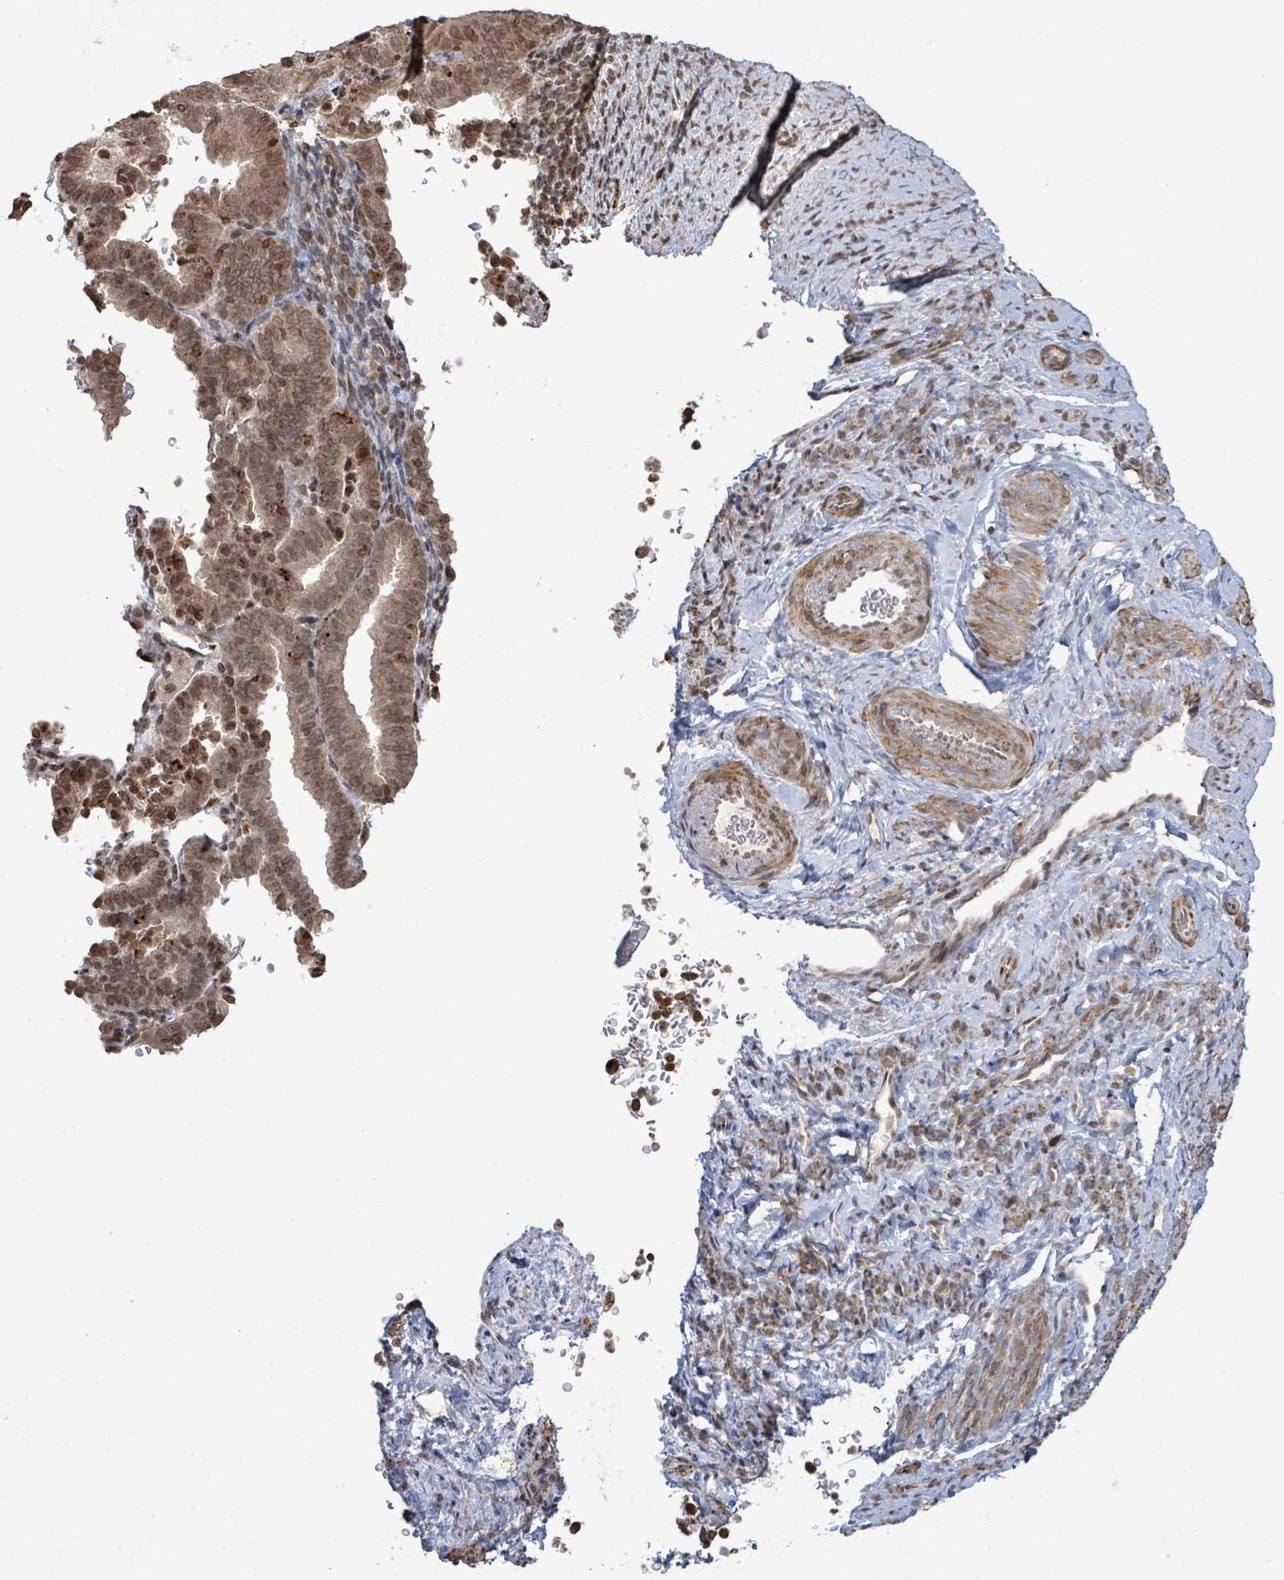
{"staining": {"intensity": "moderate", "quantity": ">75%", "location": "cytoplasmic/membranous,nuclear"}, "tissue": "endometrial cancer", "cell_type": "Tumor cells", "image_type": "cancer", "snomed": [{"axis": "morphology", "description": "Adenocarcinoma, NOS"}, {"axis": "topography", "description": "Endometrium"}], "caption": "Moderate cytoplasmic/membranous and nuclear expression for a protein is present in about >75% of tumor cells of adenocarcinoma (endometrial) using immunohistochemistry.", "gene": "SBF2", "patient": {"sex": "female", "age": 70}}